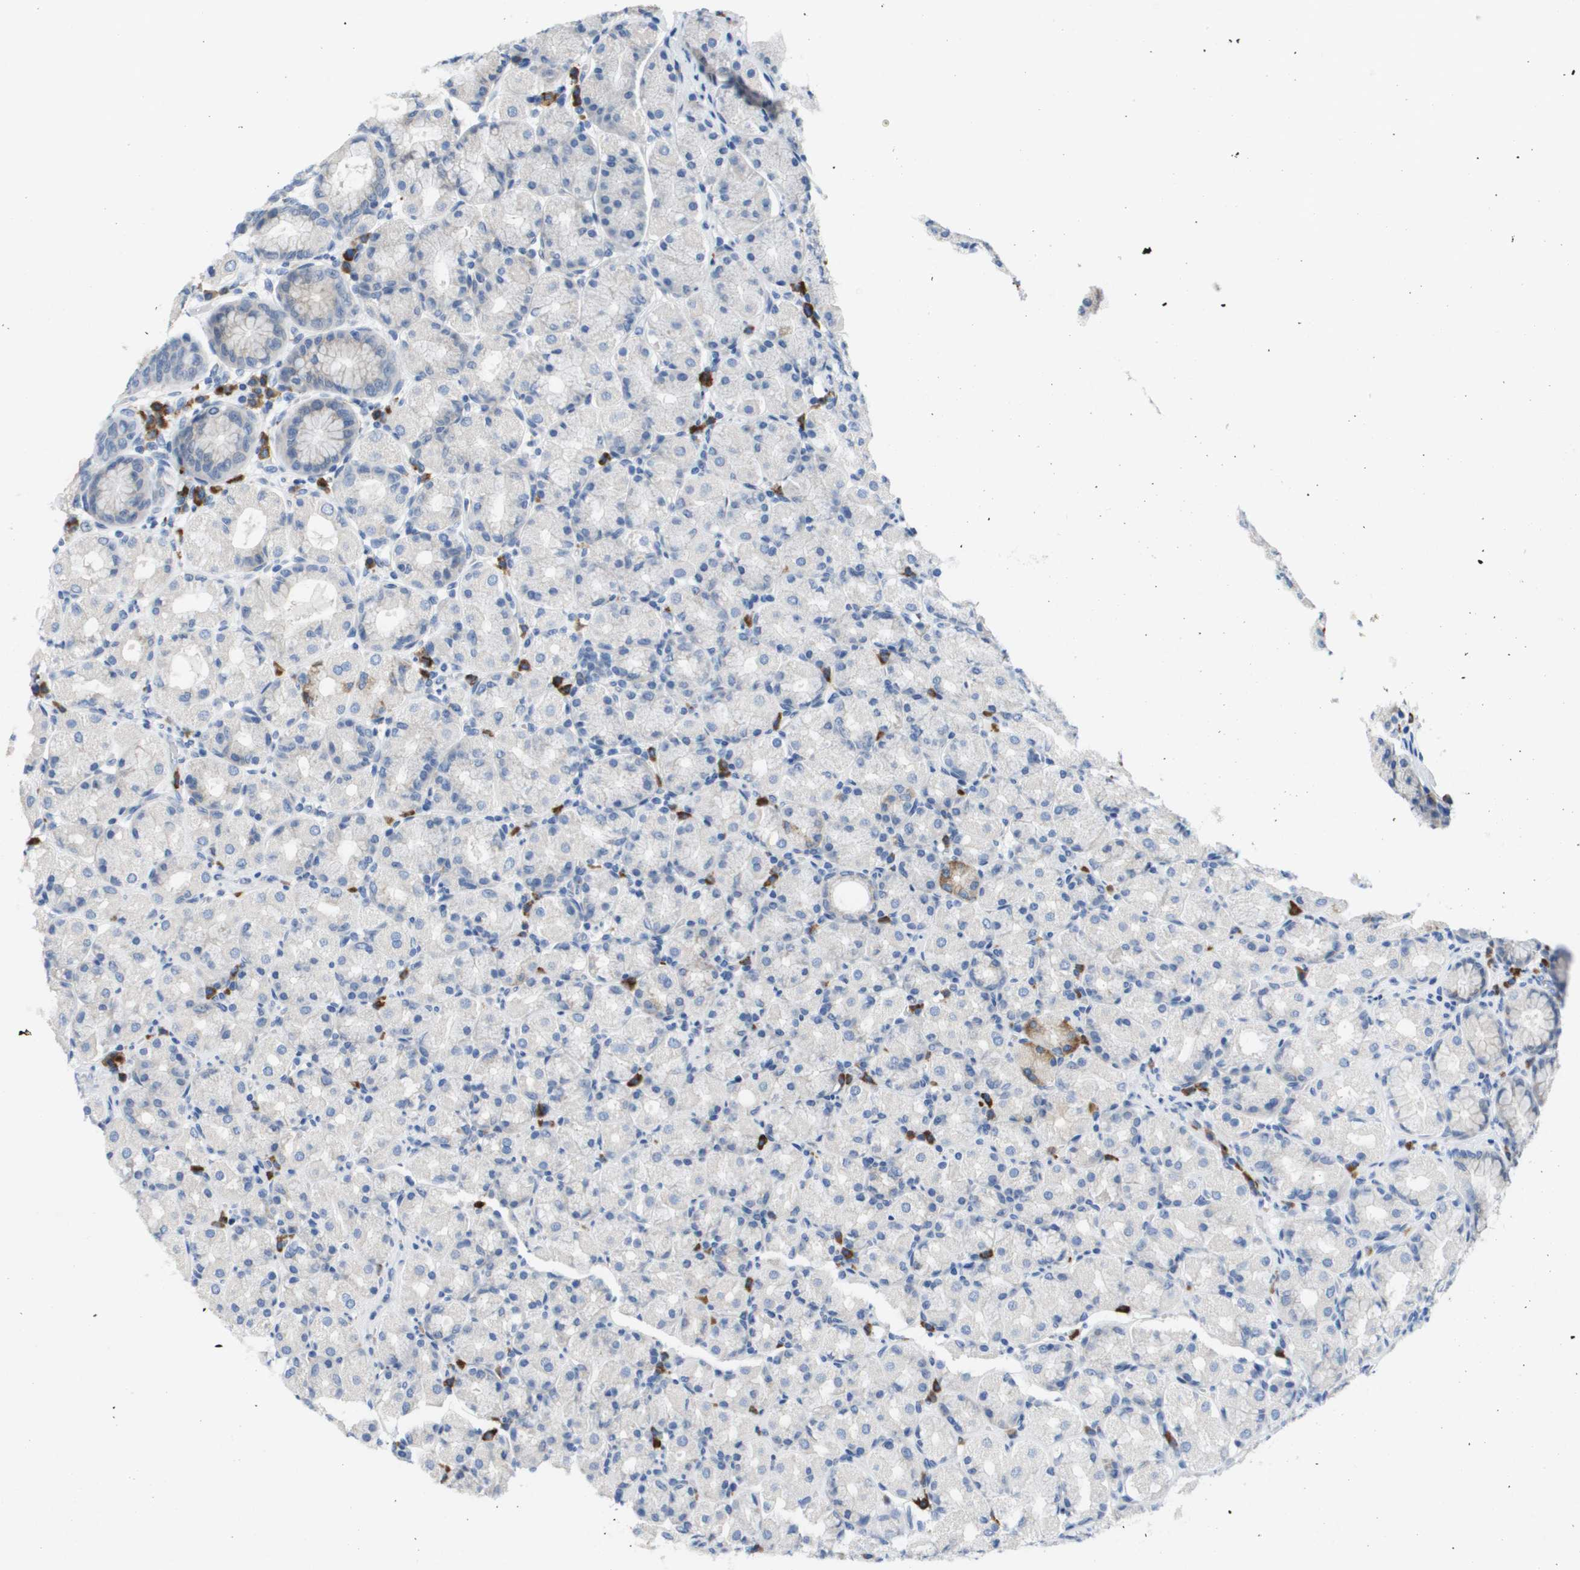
{"staining": {"intensity": "weak", "quantity": "<25%", "location": "cytoplasmic/membranous"}, "tissue": "stomach", "cell_type": "Glandular cells", "image_type": "normal", "snomed": [{"axis": "morphology", "description": "Normal tissue, NOS"}, {"axis": "topography", "description": "Stomach, upper"}], "caption": "Immunohistochemistry (IHC) of benign human stomach reveals no expression in glandular cells. (Immunohistochemistry, brightfield microscopy, high magnification).", "gene": "CD3G", "patient": {"sex": "male", "age": 68}}